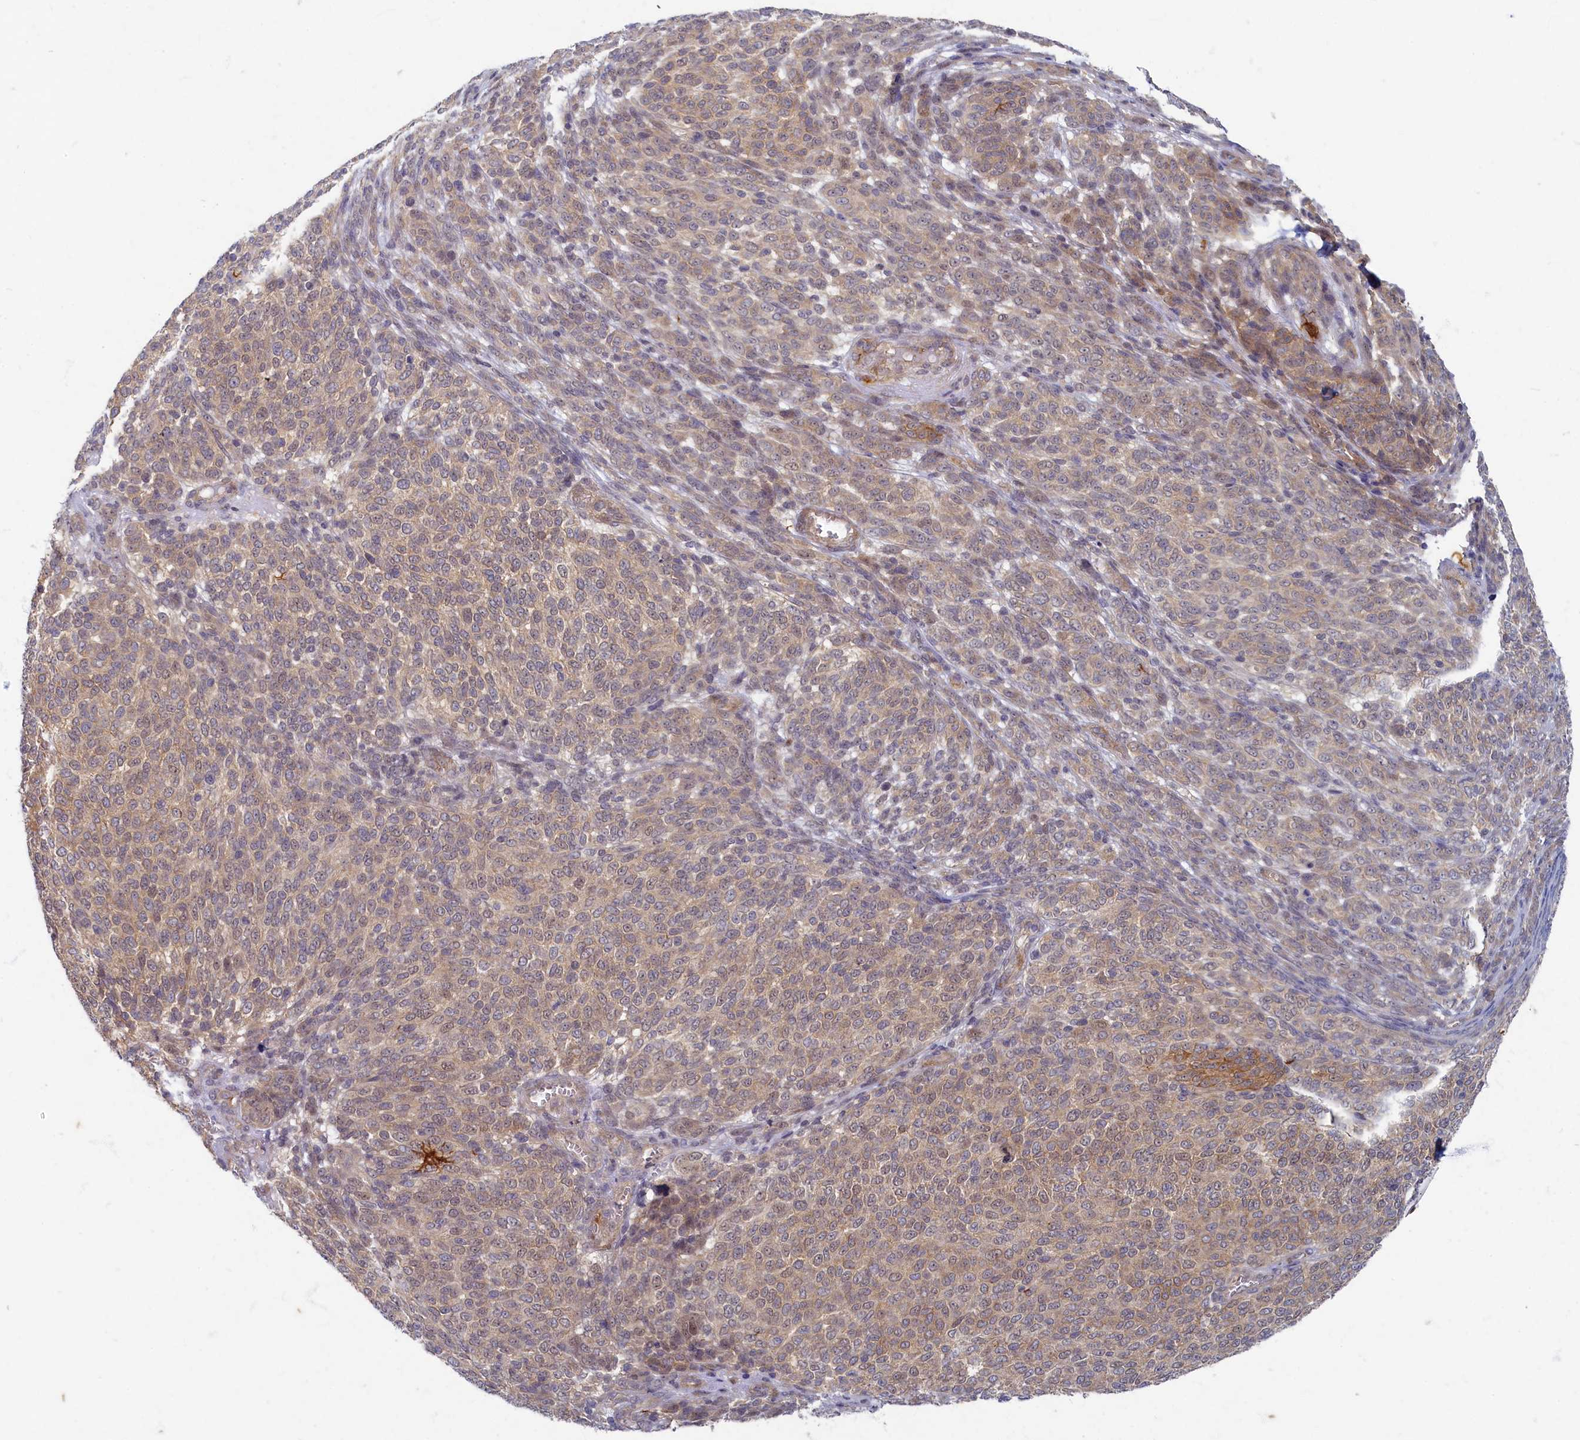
{"staining": {"intensity": "weak", "quantity": "25%-75%", "location": "cytoplasmic/membranous"}, "tissue": "melanoma", "cell_type": "Tumor cells", "image_type": "cancer", "snomed": [{"axis": "morphology", "description": "Malignant melanoma, NOS"}, {"axis": "topography", "description": "Skin"}], "caption": "Immunohistochemical staining of melanoma shows low levels of weak cytoplasmic/membranous protein staining in approximately 25%-75% of tumor cells.", "gene": "WDR59", "patient": {"sex": "male", "age": 49}}